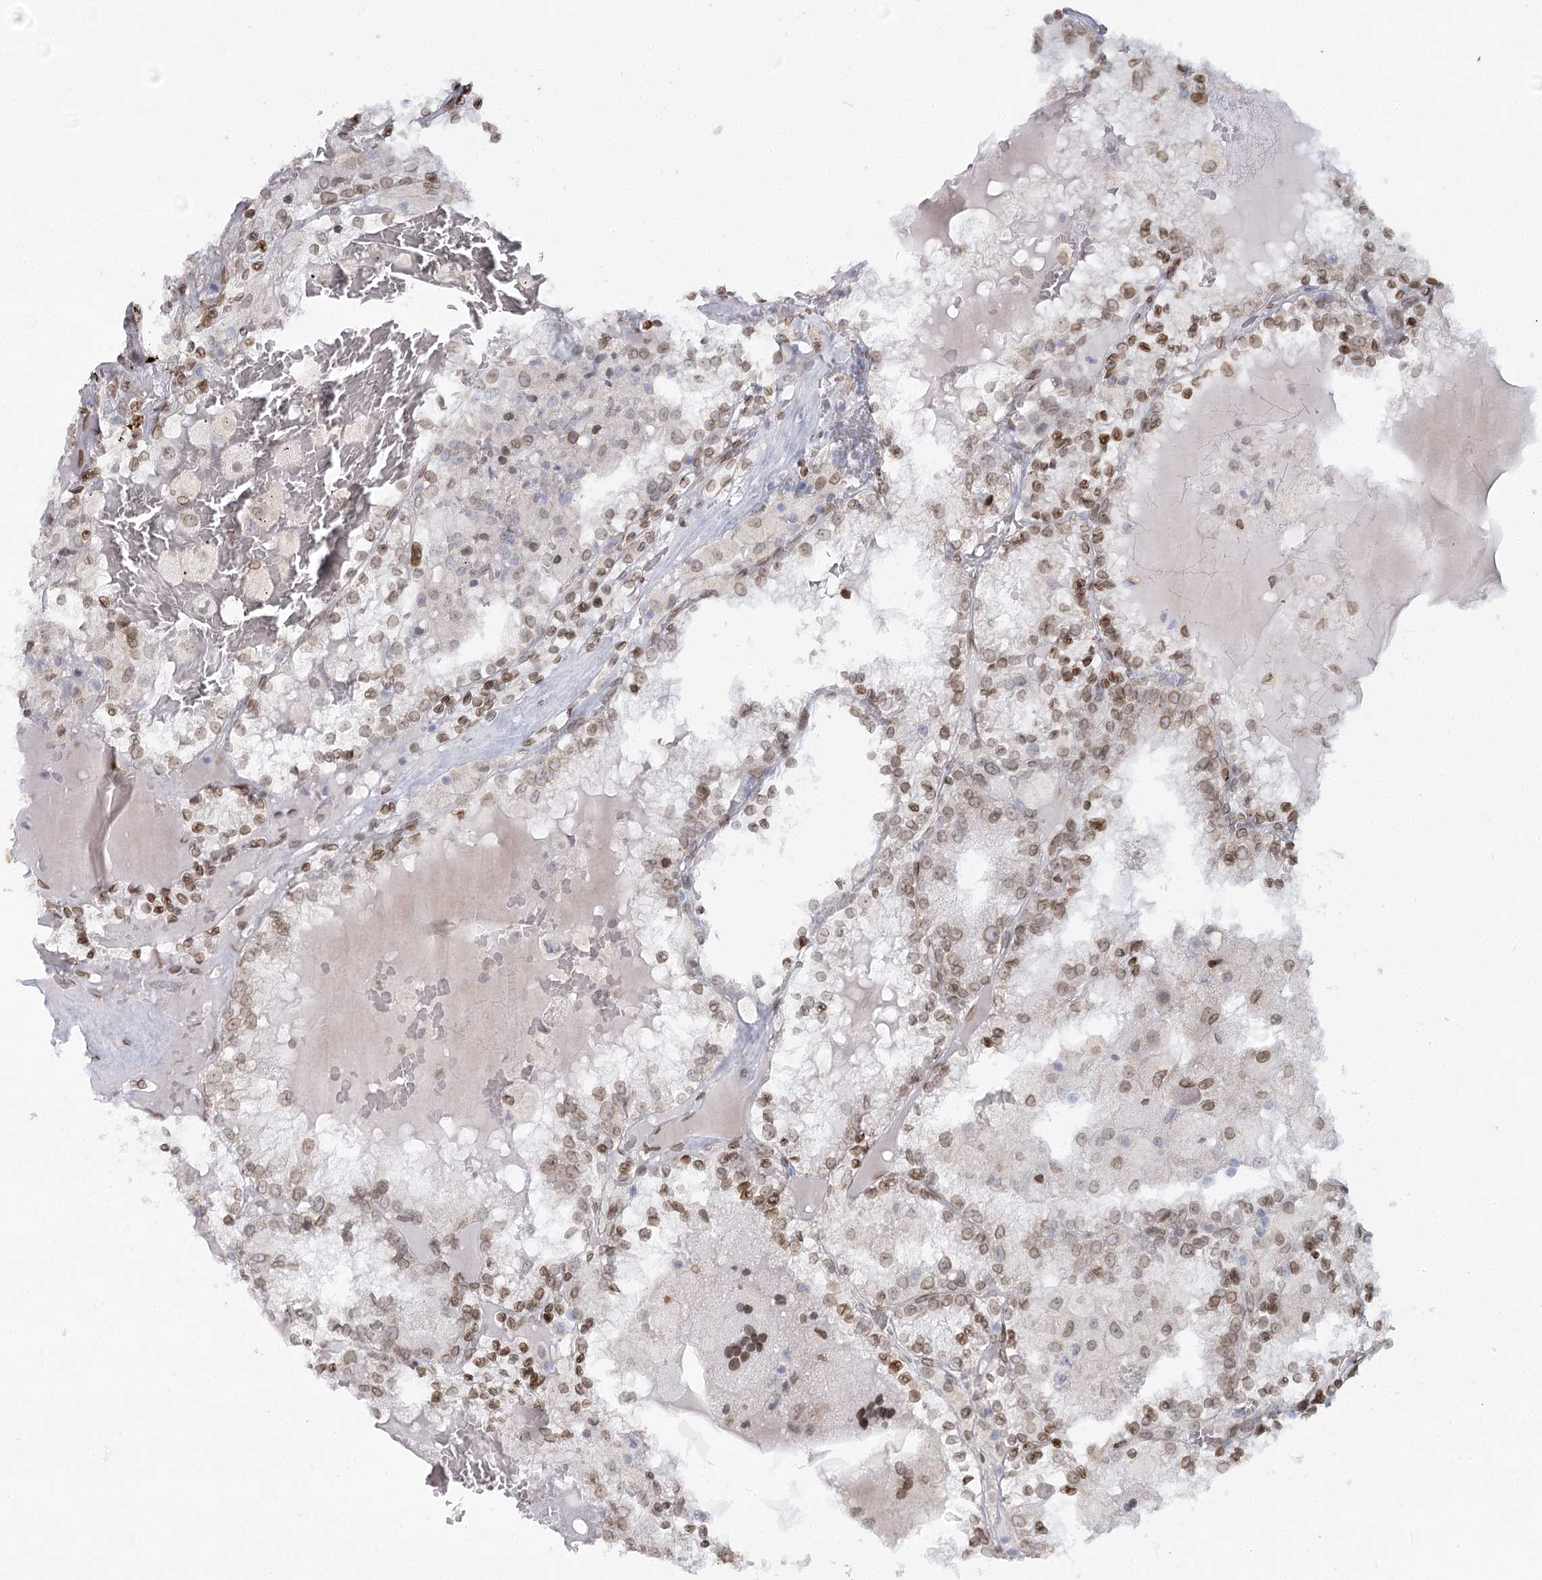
{"staining": {"intensity": "moderate", "quantity": ">75%", "location": "nuclear"}, "tissue": "renal cancer", "cell_type": "Tumor cells", "image_type": "cancer", "snomed": [{"axis": "morphology", "description": "Adenocarcinoma, NOS"}, {"axis": "topography", "description": "Kidney"}], "caption": "Immunohistochemistry (IHC) micrograph of neoplastic tissue: adenocarcinoma (renal) stained using immunohistochemistry demonstrates medium levels of moderate protein expression localized specifically in the nuclear of tumor cells, appearing as a nuclear brown color.", "gene": "VWA5A", "patient": {"sex": "female", "age": 56}}